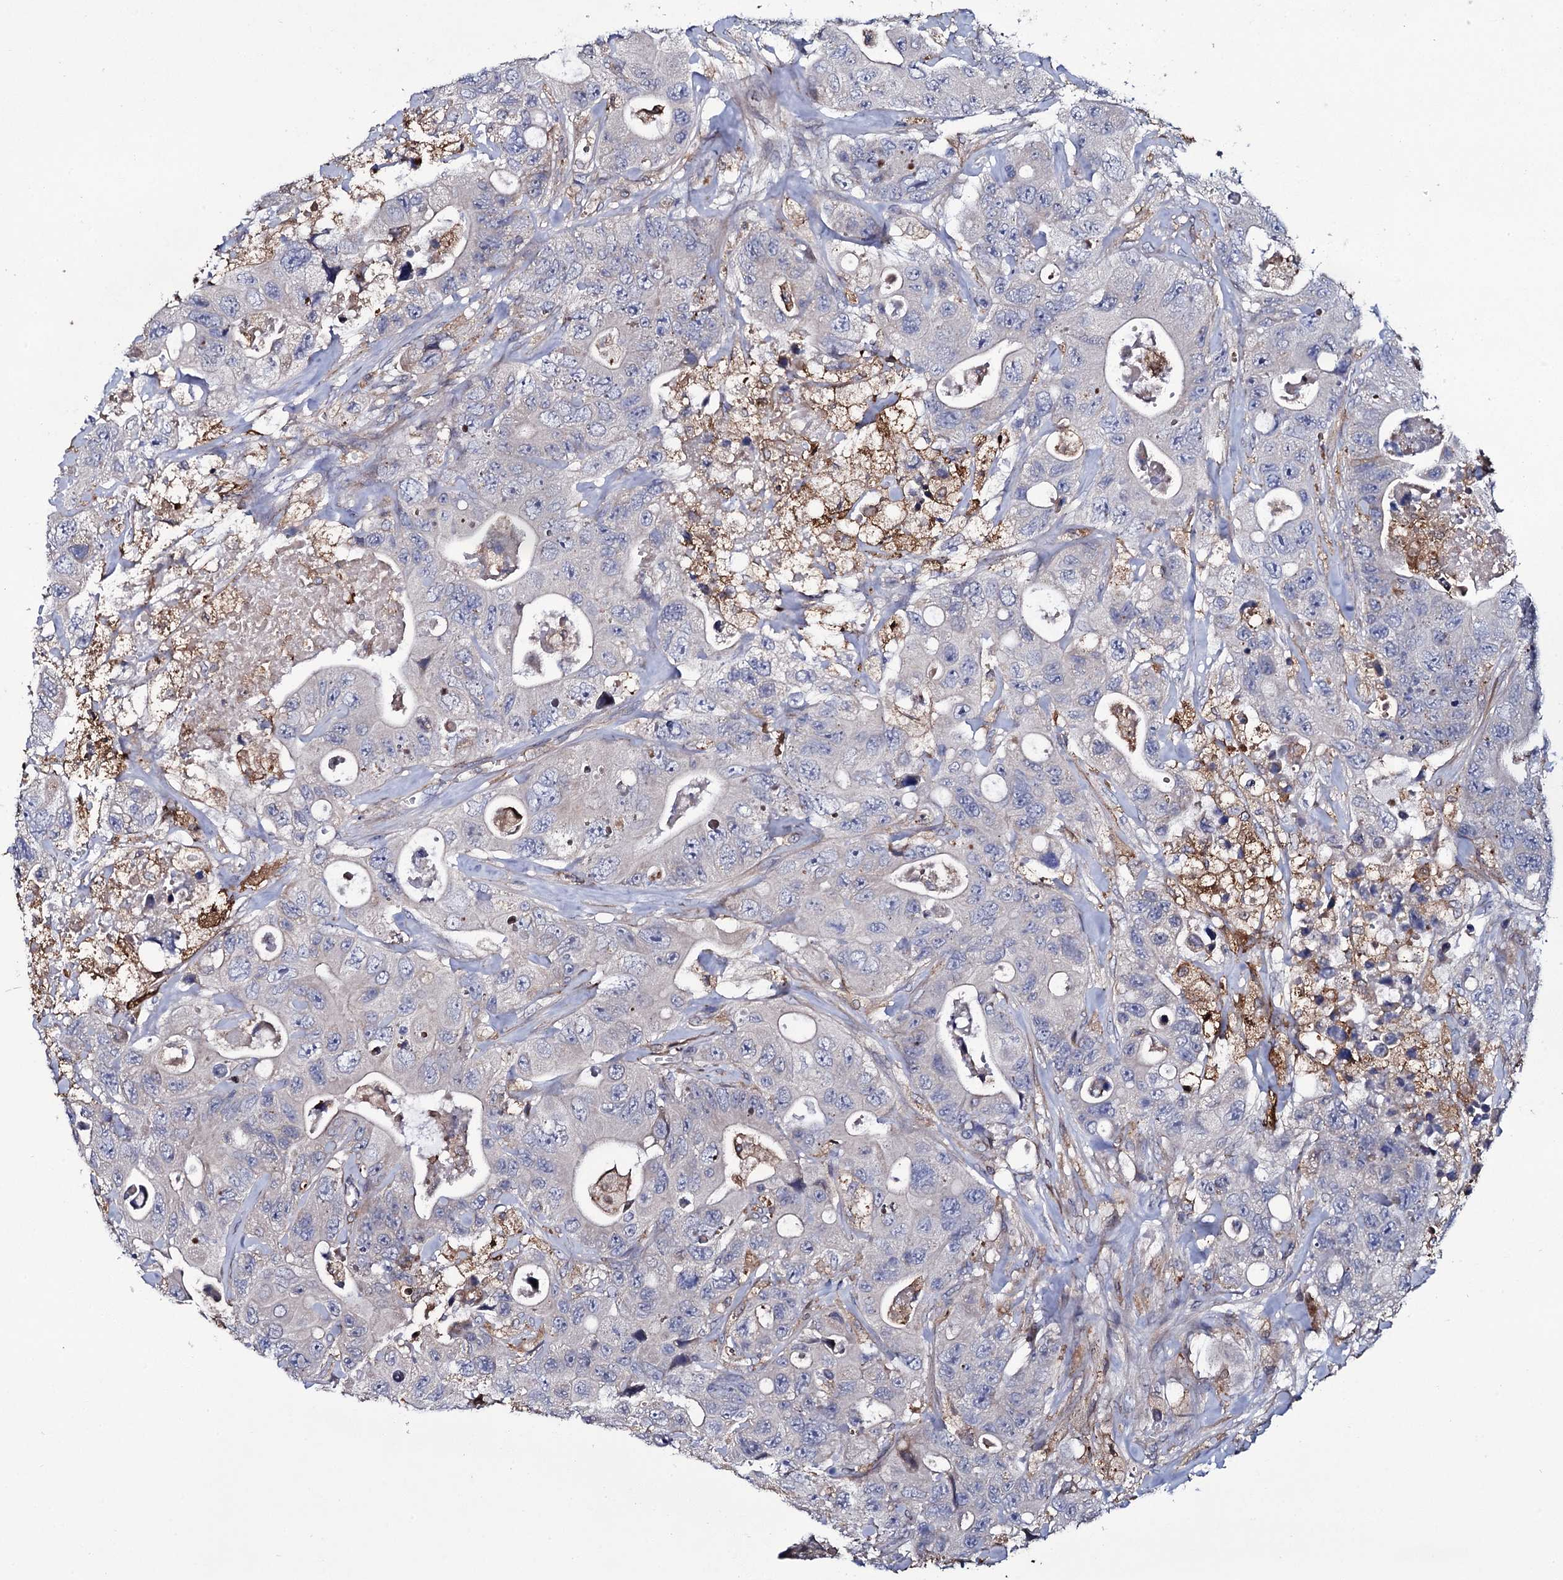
{"staining": {"intensity": "negative", "quantity": "none", "location": "none"}, "tissue": "colorectal cancer", "cell_type": "Tumor cells", "image_type": "cancer", "snomed": [{"axis": "morphology", "description": "Adenocarcinoma, NOS"}, {"axis": "topography", "description": "Colon"}], "caption": "Colorectal cancer (adenocarcinoma) was stained to show a protein in brown. There is no significant staining in tumor cells. (DAB immunohistochemistry, high magnification).", "gene": "TTC23", "patient": {"sex": "female", "age": 46}}